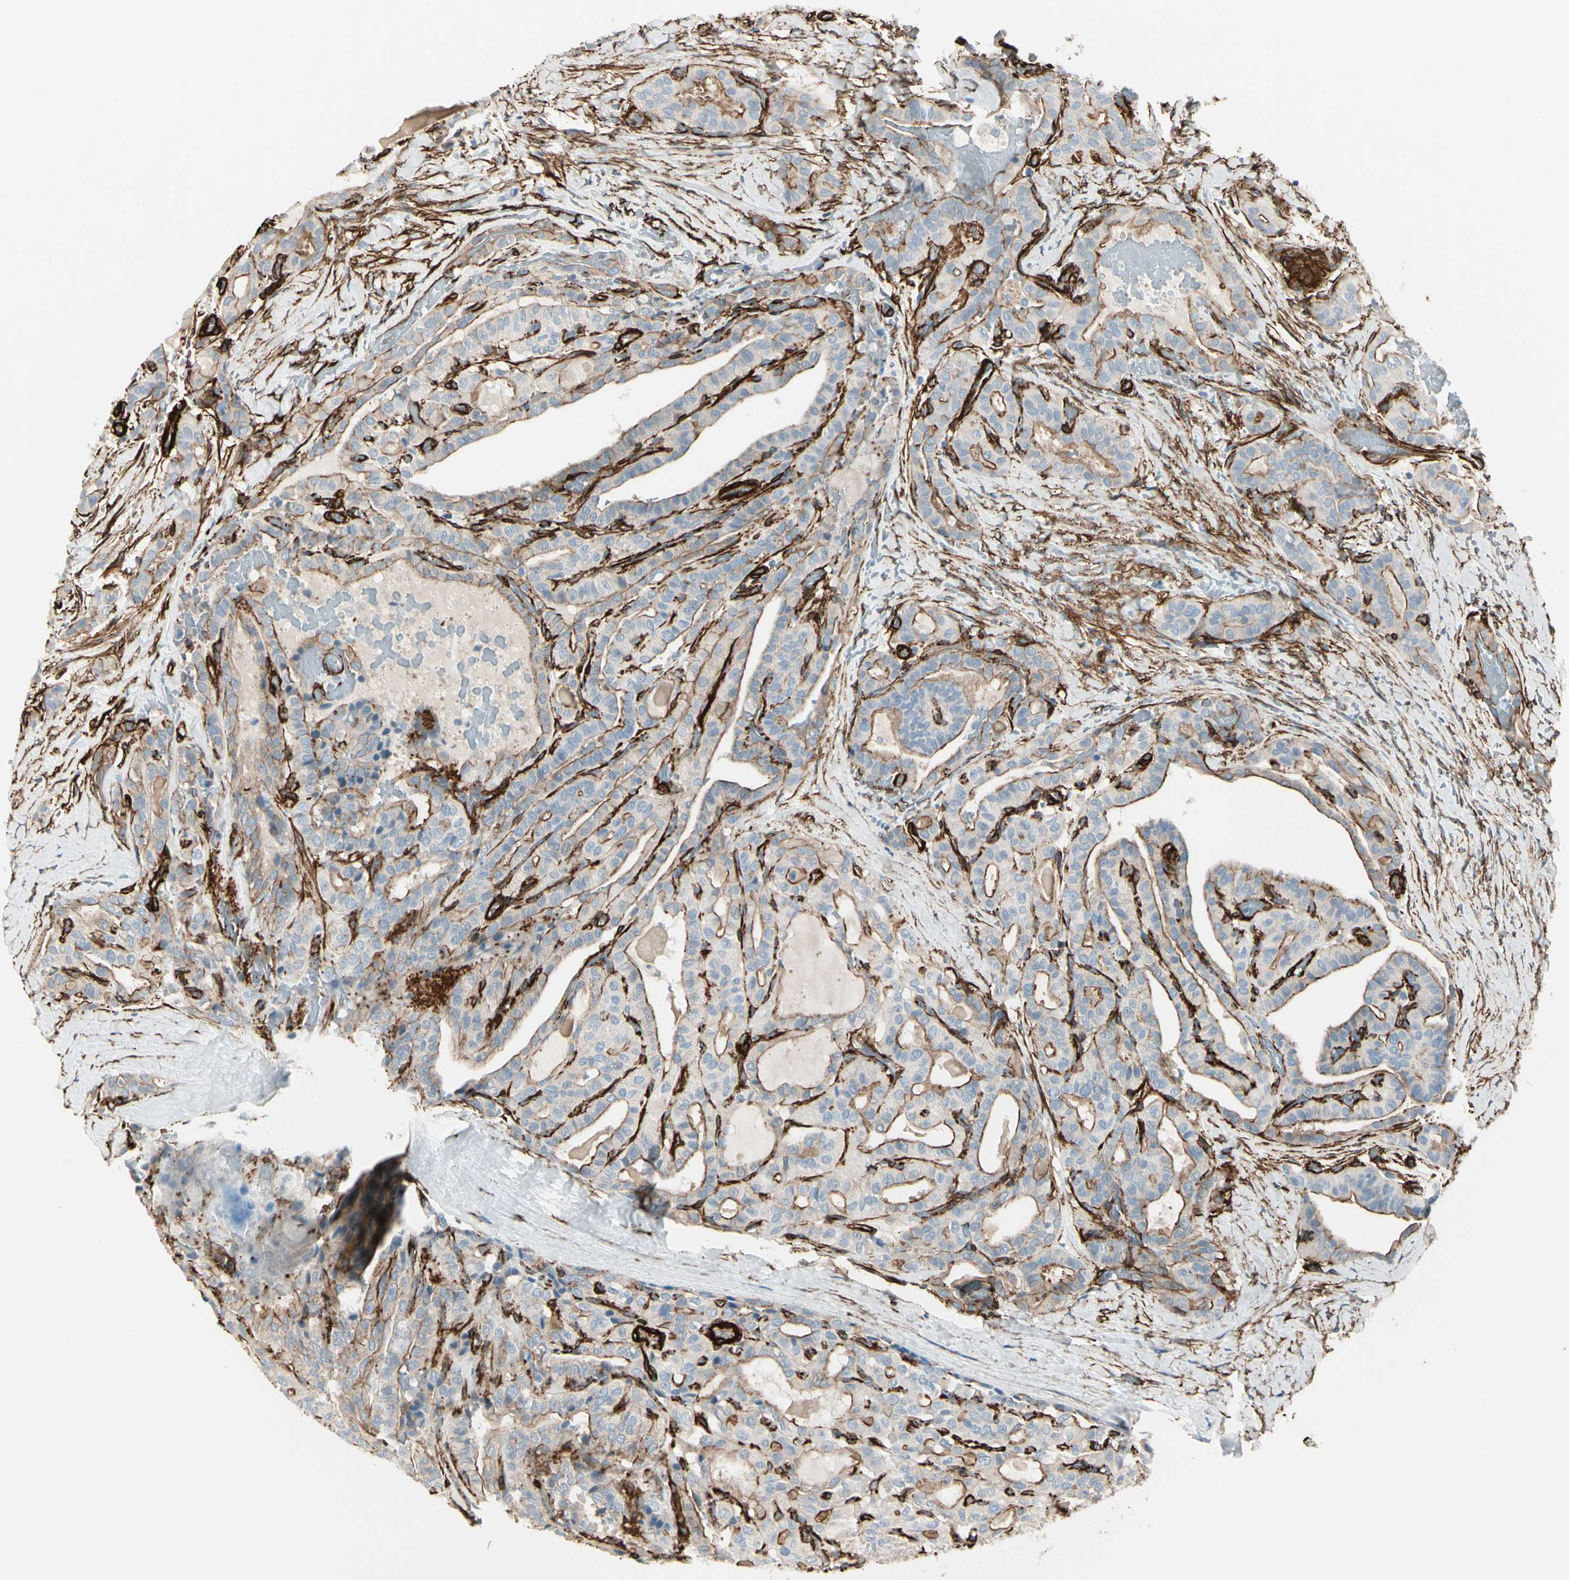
{"staining": {"intensity": "moderate", "quantity": "25%-75%", "location": "cytoplasmic/membranous"}, "tissue": "thyroid cancer", "cell_type": "Tumor cells", "image_type": "cancer", "snomed": [{"axis": "morphology", "description": "Papillary adenocarcinoma, NOS"}, {"axis": "topography", "description": "Thyroid gland"}], "caption": "Protein expression analysis of human thyroid cancer reveals moderate cytoplasmic/membranous expression in about 25%-75% of tumor cells.", "gene": "CALD1", "patient": {"sex": "male", "age": 77}}